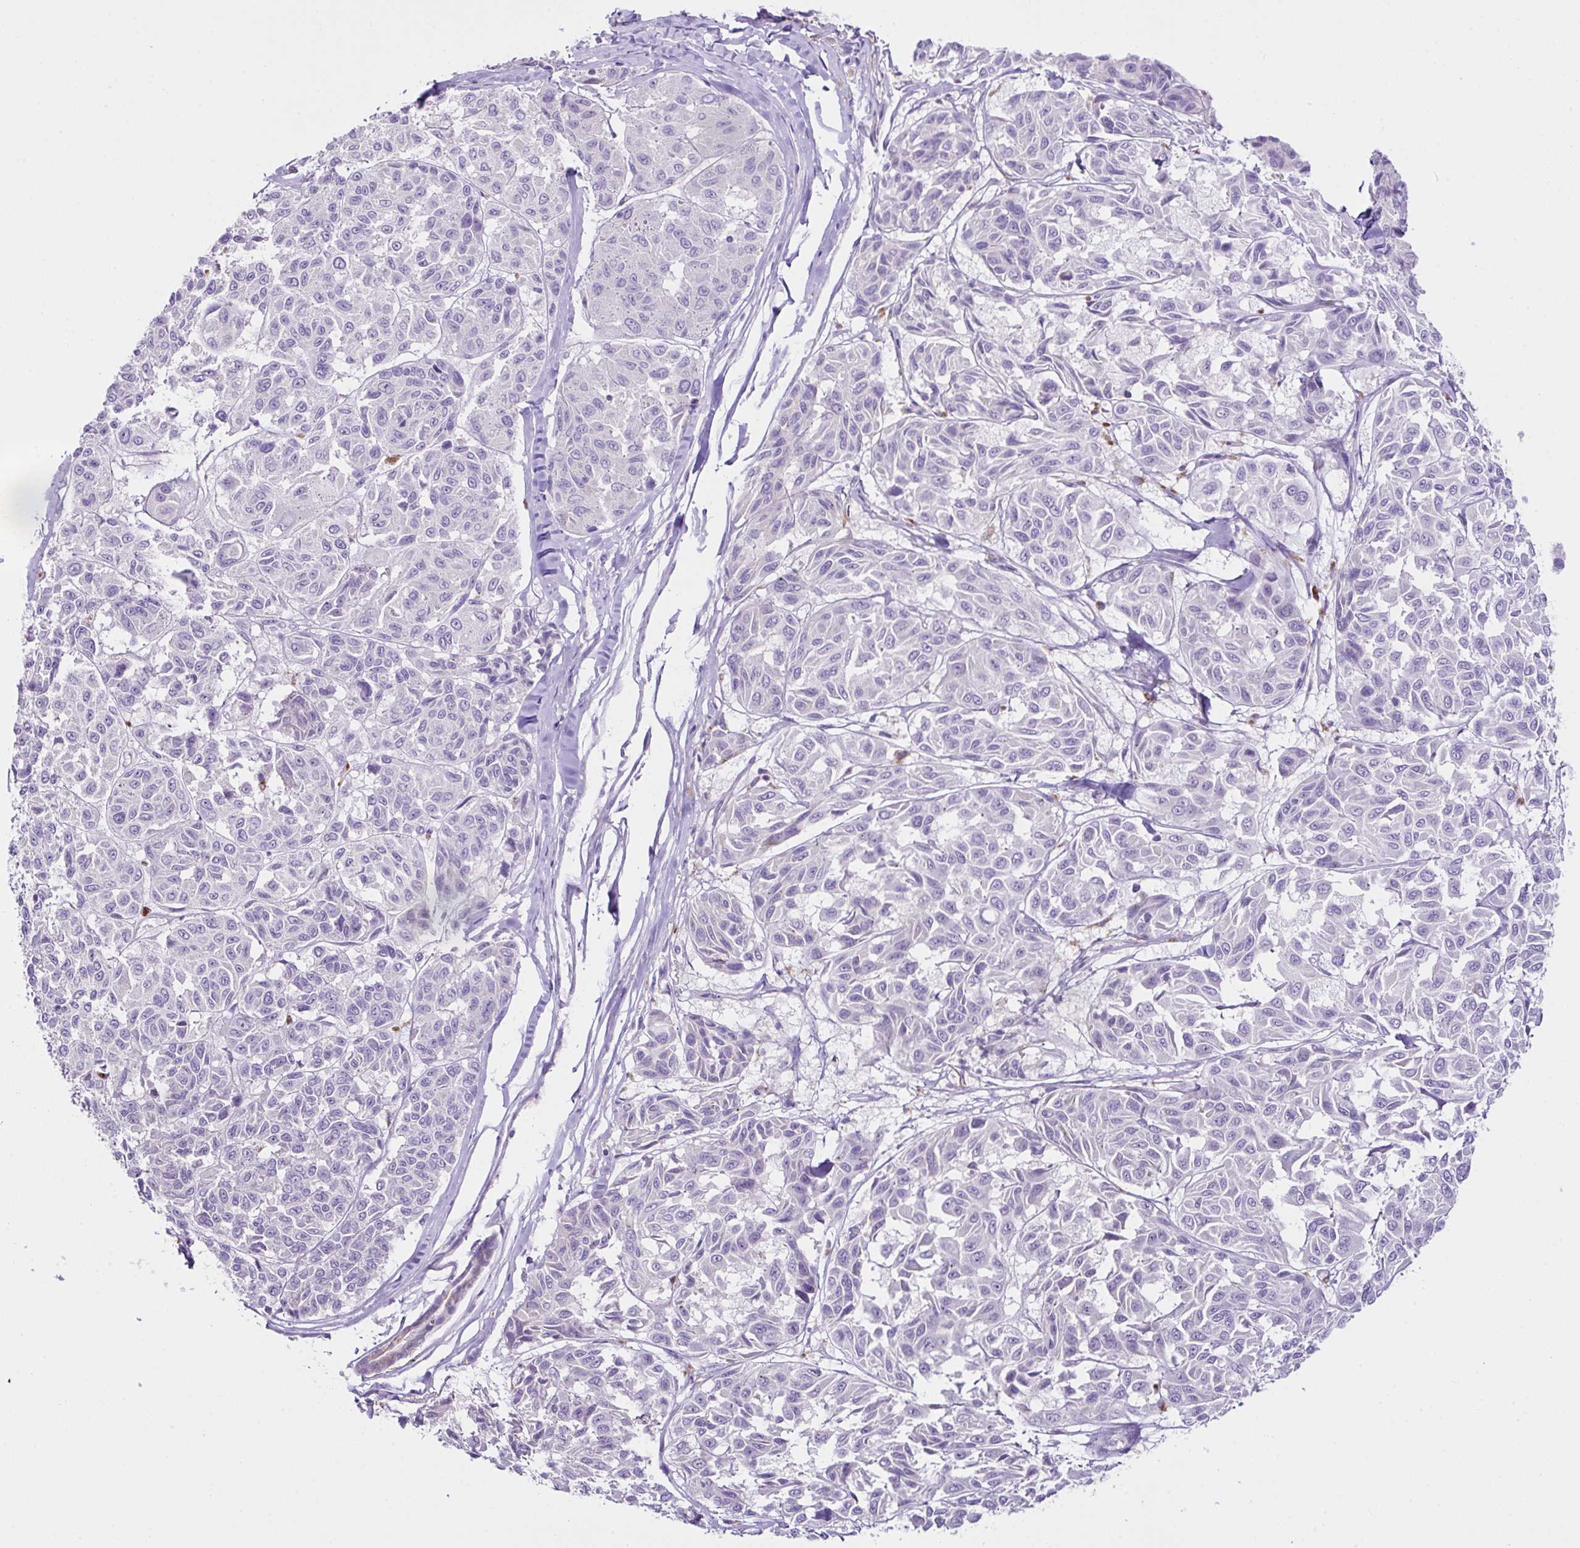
{"staining": {"intensity": "negative", "quantity": "none", "location": "none"}, "tissue": "melanoma", "cell_type": "Tumor cells", "image_type": "cancer", "snomed": [{"axis": "morphology", "description": "Malignant melanoma, NOS"}, {"axis": "topography", "description": "Skin"}], "caption": "This is an immunohistochemistry (IHC) photomicrograph of human melanoma. There is no expression in tumor cells.", "gene": "D2HGDH", "patient": {"sex": "female", "age": 66}}